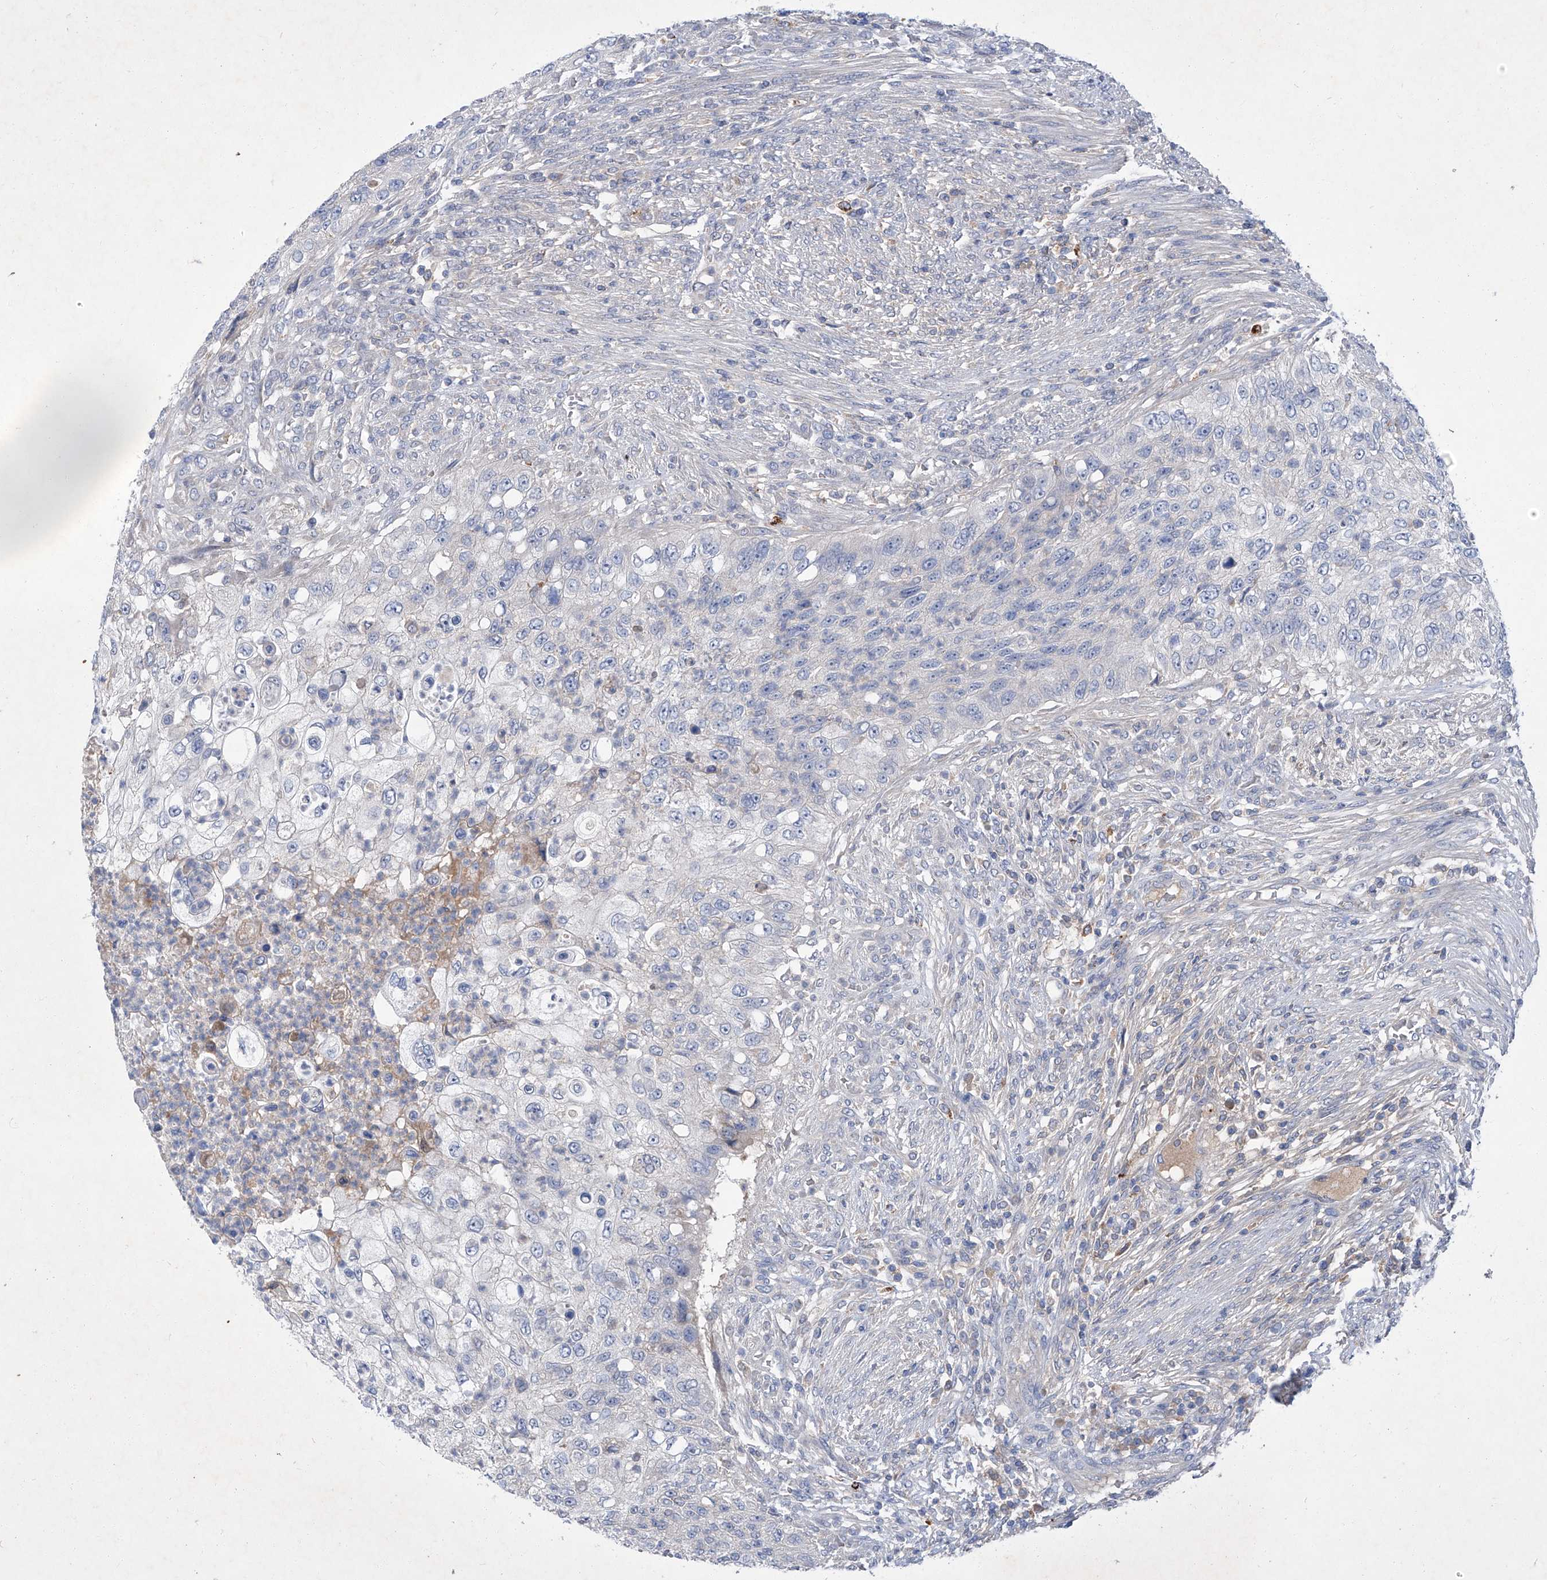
{"staining": {"intensity": "negative", "quantity": "none", "location": "none"}, "tissue": "urothelial cancer", "cell_type": "Tumor cells", "image_type": "cancer", "snomed": [{"axis": "morphology", "description": "Urothelial carcinoma, High grade"}, {"axis": "topography", "description": "Urinary bladder"}], "caption": "Immunohistochemical staining of human urothelial cancer reveals no significant positivity in tumor cells.", "gene": "SBK2", "patient": {"sex": "female", "age": 60}}